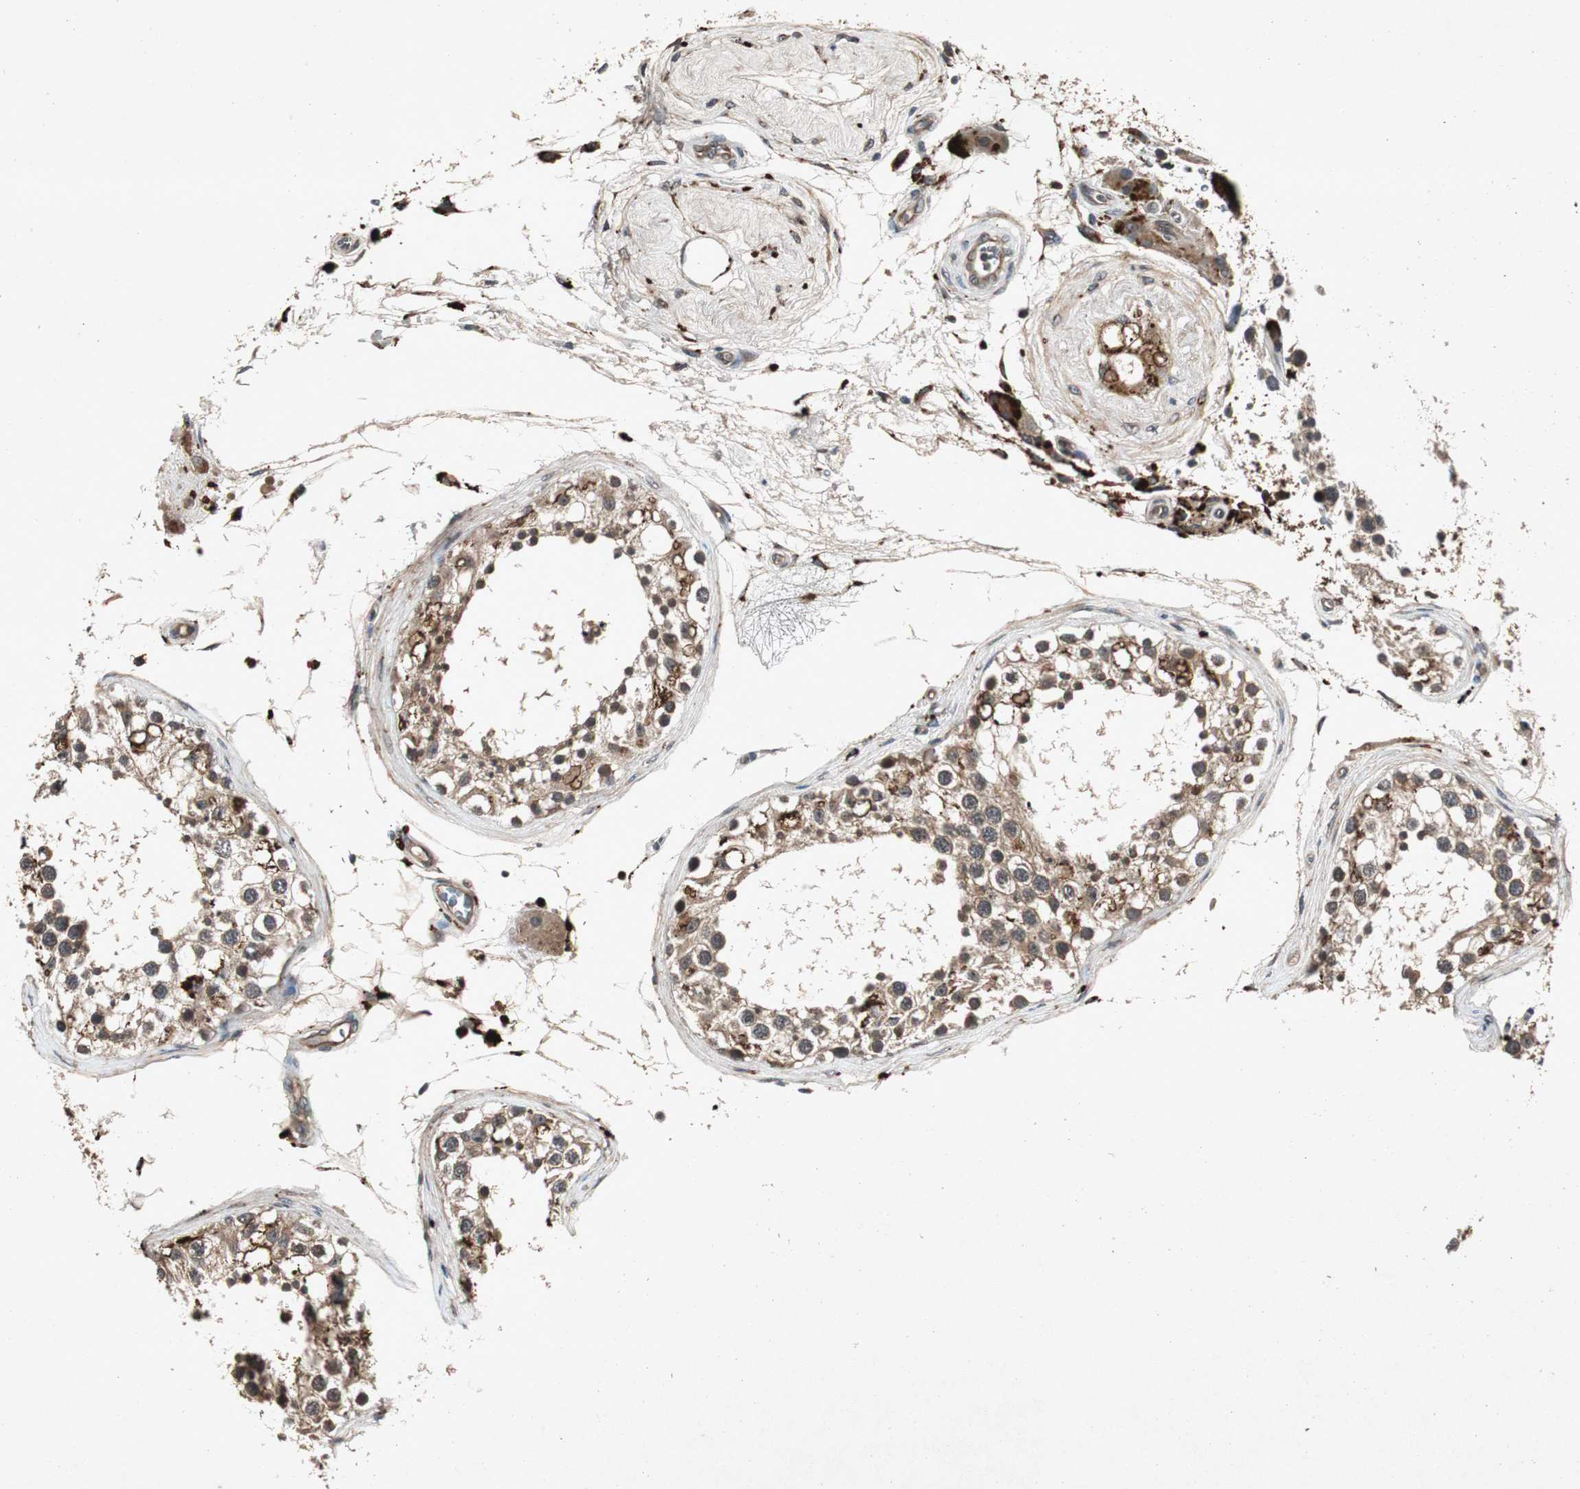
{"staining": {"intensity": "moderate", "quantity": ">75%", "location": "cytoplasmic/membranous,nuclear"}, "tissue": "testis", "cell_type": "Cells in seminiferous ducts", "image_type": "normal", "snomed": [{"axis": "morphology", "description": "Normal tissue, NOS"}, {"axis": "topography", "description": "Testis"}], "caption": "The image displays staining of benign testis, revealing moderate cytoplasmic/membranous,nuclear protein expression (brown color) within cells in seminiferous ducts. Using DAB (3,3'-diaminobenzidine) (brown) and hematoxylin (blue) stains, captured at high magnification using brightfield microscopy.", "gene": "SLIT2", "patient": {"sex": "male", "age": 68}}